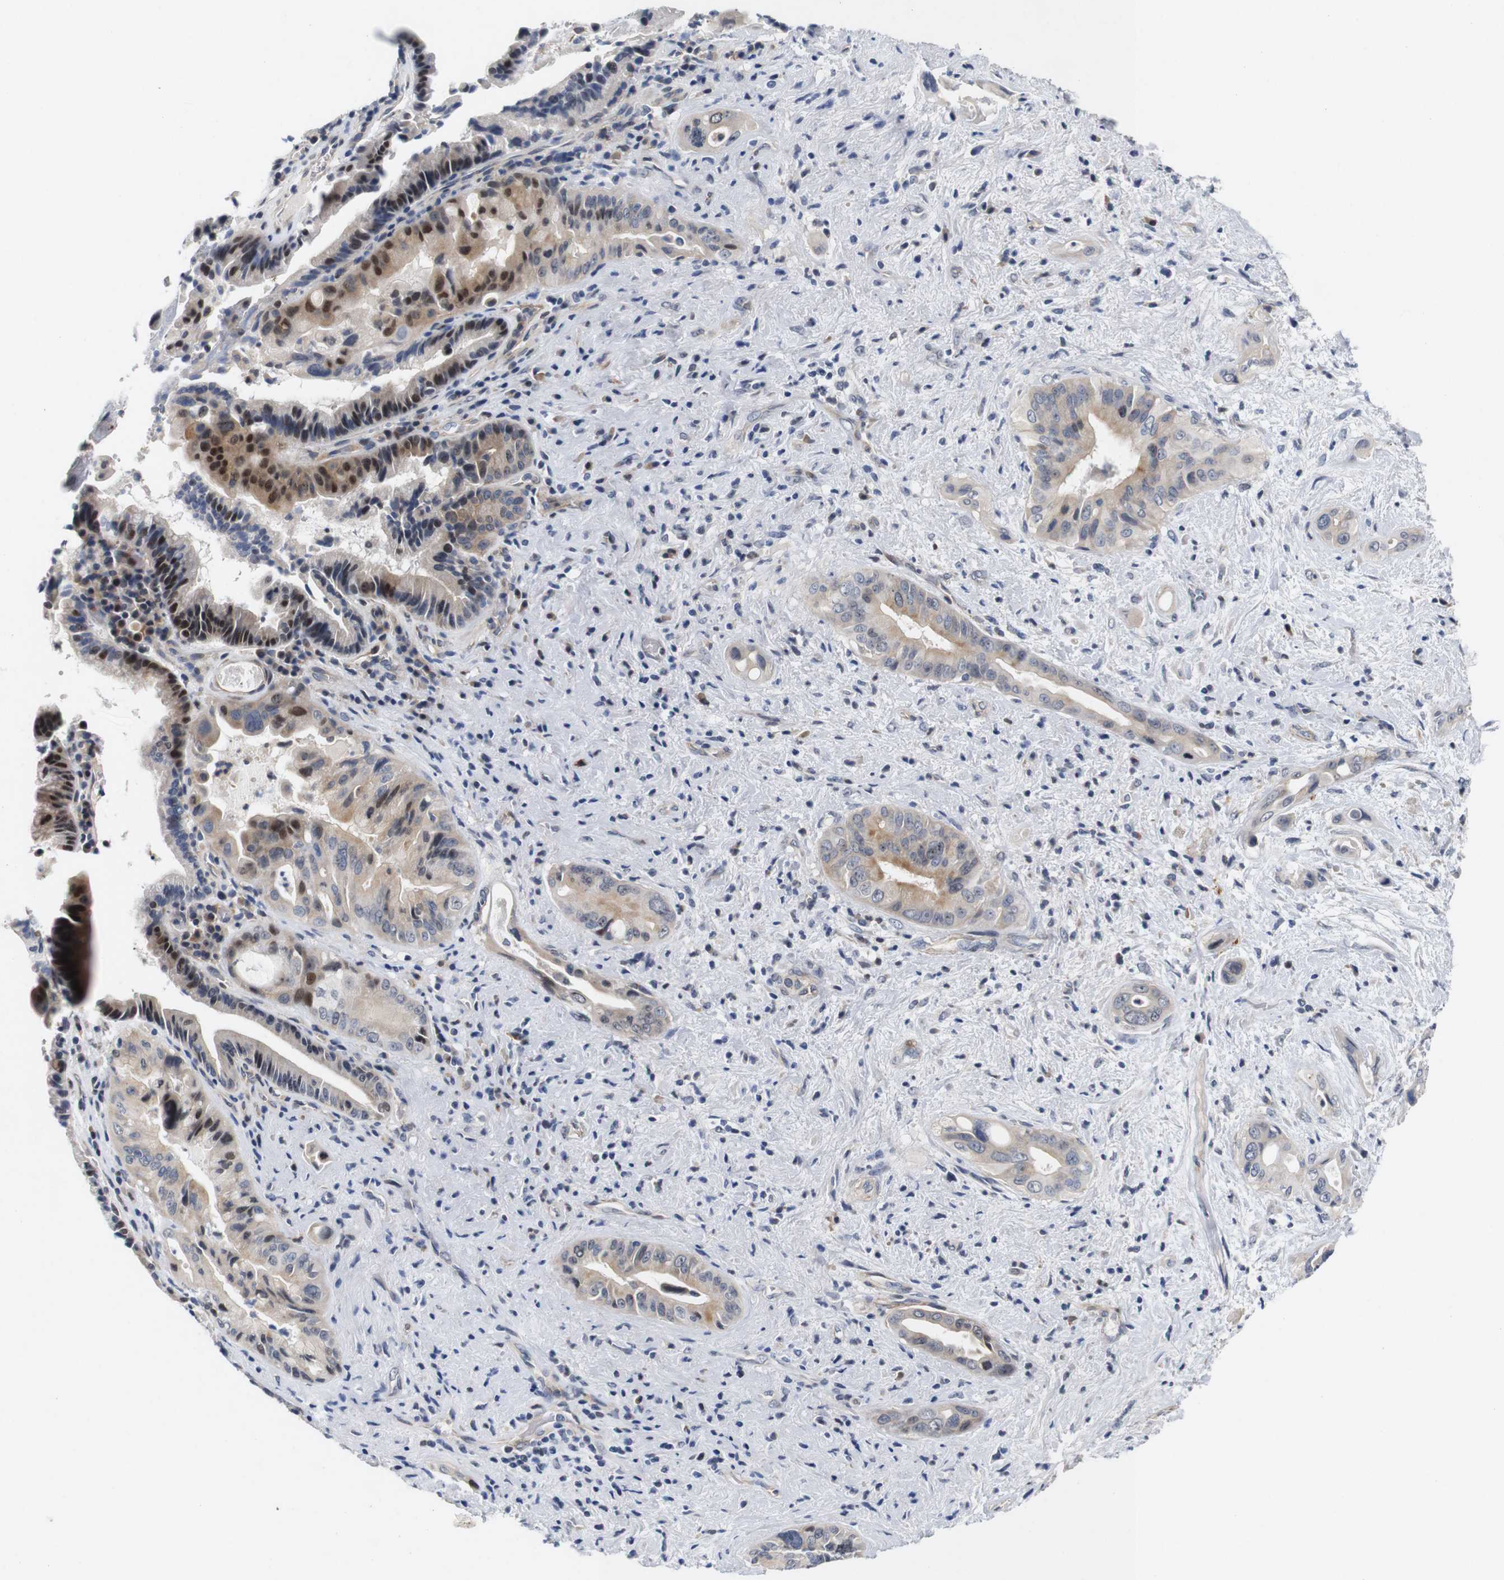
{"staining": {"intensity": "moderate", "quantity": "25%-75%", "location": "cytoplasmic/membranous,nuclear"}, "tissue": "pancreatic cancer", "cell_type": "Tumor cells", "image_type": "cancer", "snomed": [{"axis": "morphology", "description": "Adenocarcinoma, NOS"}, {"axis": "topography", "description": "Pancreas"}], "caption": "The image exhibits a brown stain indicating the presence of a protein in the cytoplasmic/membranous and nuclear of tumor cells in pancreatic cancer (adenocarcinoma).", "gene": "CYB561", "patient": {"sex": "male", "age": 77}}